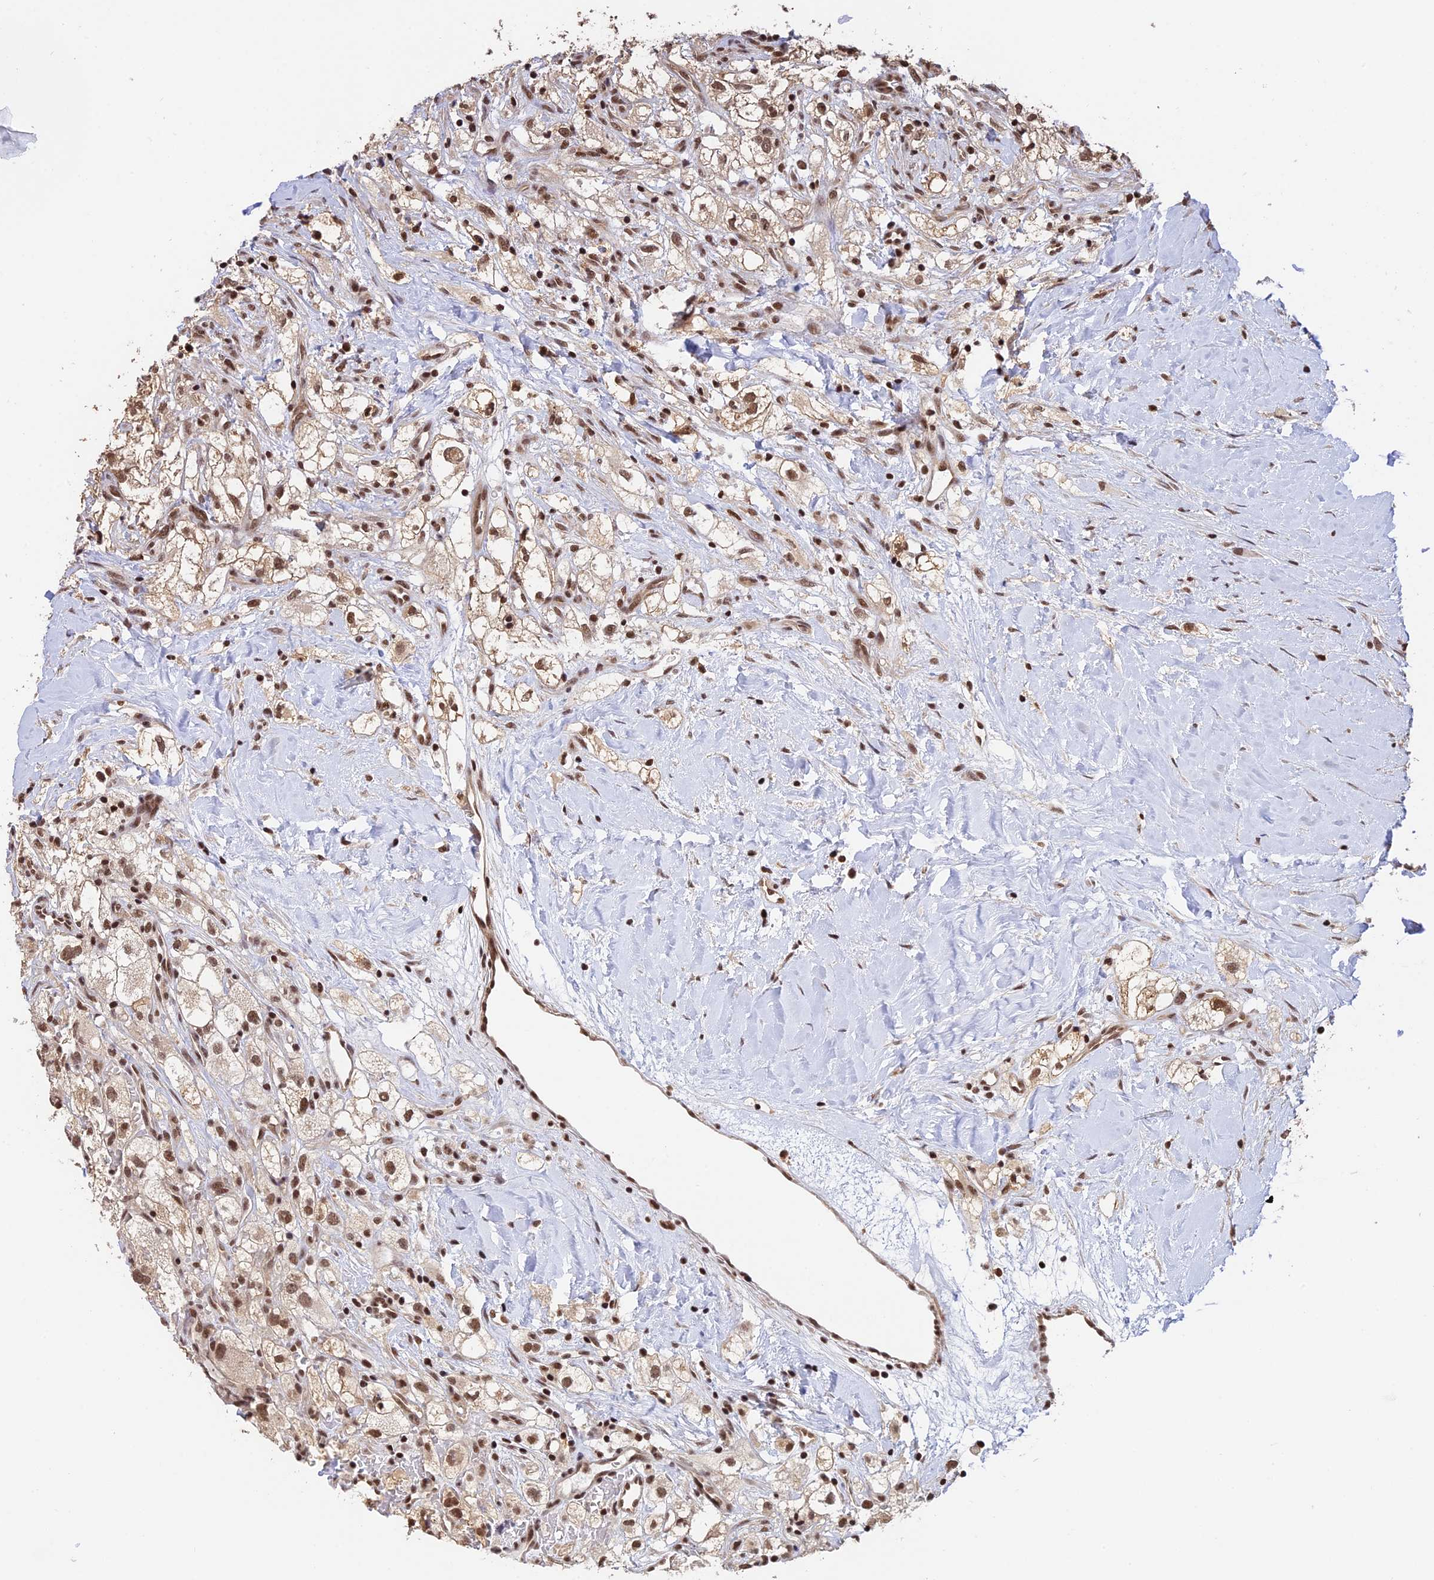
{"staining": {"intensity": "moderate", "quantity": ">75%", "location": "cytoplasmic/membranous,nuclear"}, "tissue": "renal cancer", "cell_type": "Tumor cells", "image_type": "cancer", "snomed": [{"axis": "morphology", "description": "Adenocarcinoma, NOS"}, {"axis": "topography", "description": "Kidney"}], "caption": "Adenocarcinoma (renal) stained with DAB immunohistochemistry (IHC) demonstrates medium levels of moderate cytoplasmic/membranous and nuclear staining in about >75% of tumor cells.", "gene": "THAP11", "patient": {"sex": "male", "age": 59}}